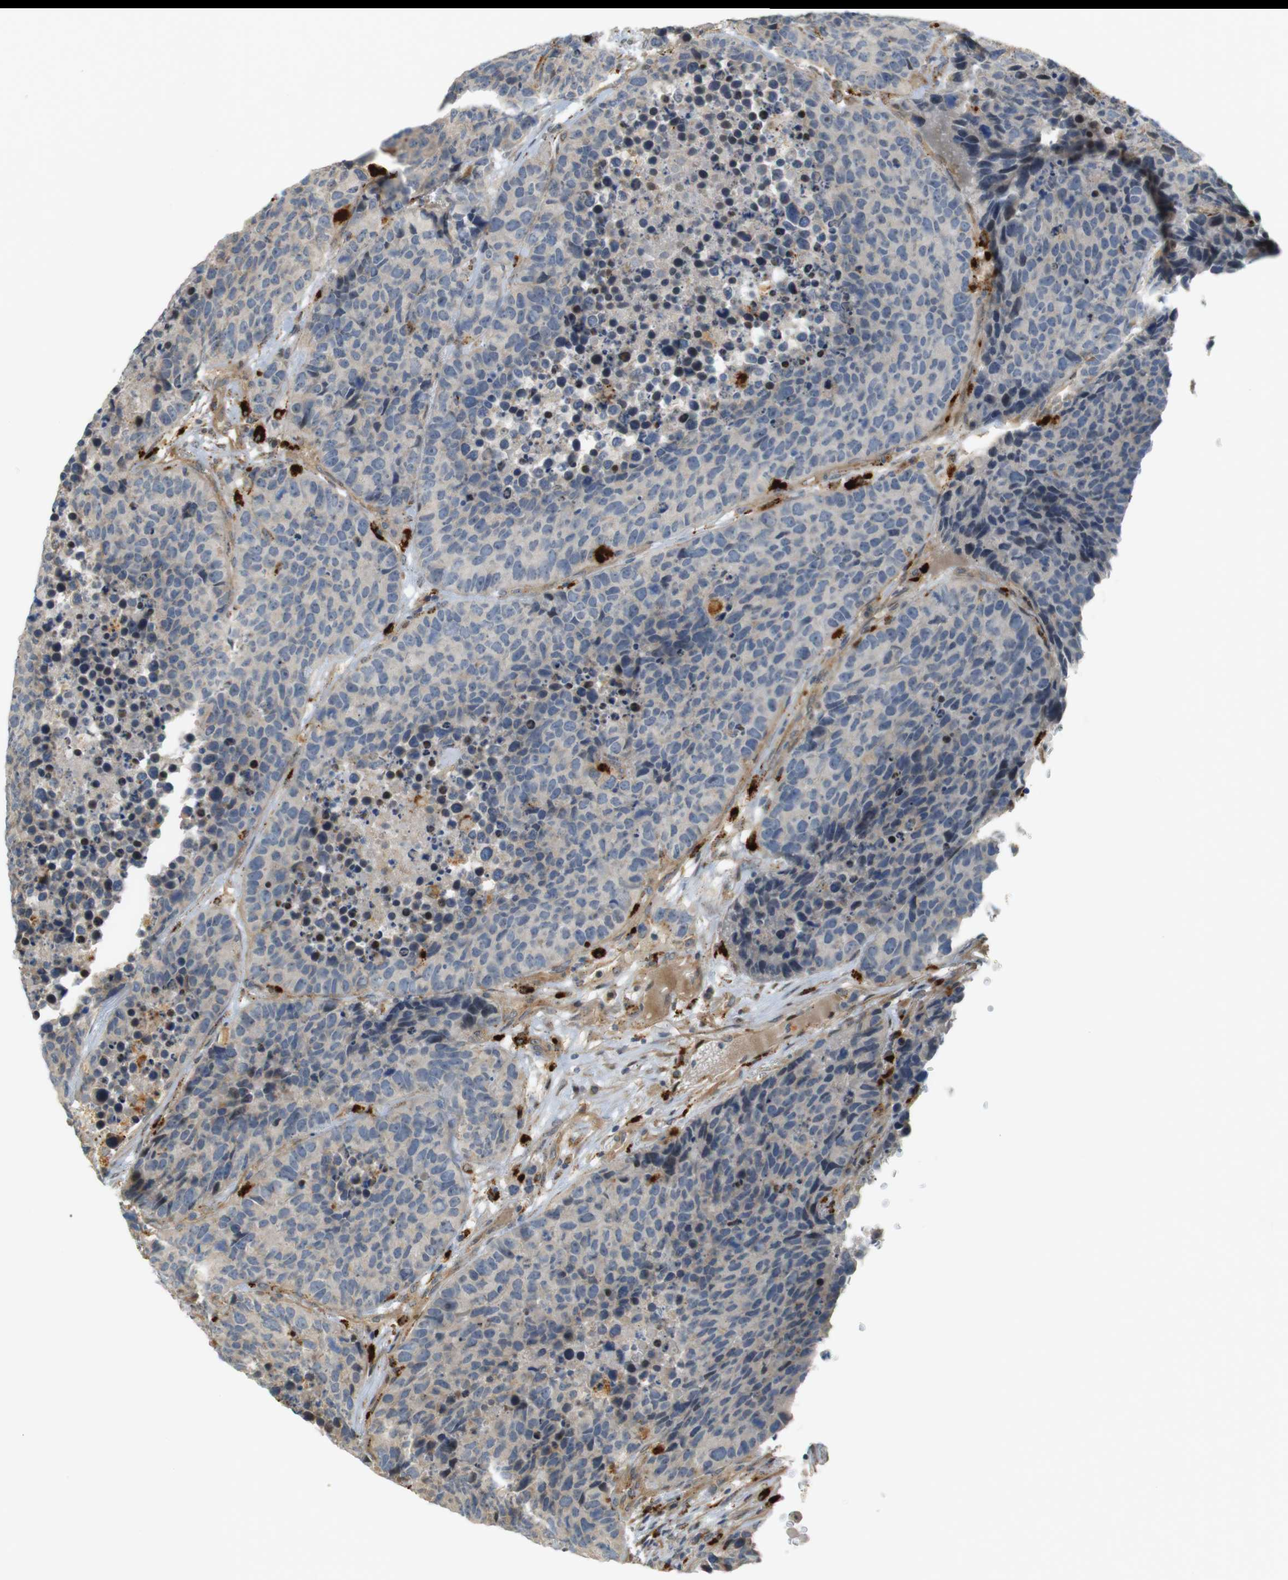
{"staining": {"intensity": "weak", "quantity": "<25%", "location": "cytoplasmic/membranous"}, "tissue": "carcinoid", "cell_type": "Tumor cells", "image_type": "cancer", "snomed": [{"axis": "morphology", "description": "Carcinoid, malignant, NOS"}, {"axis": "topography", "description": "Lung"}], "caption": "This image is of carcinoid stained with immunohistochemistry to label a protein in brown with the nuclei are counter-stained blue. There is no staining in tumor cells.", "gene": "TSPAN9", "patient": {"sex": "male", "age": 60}}